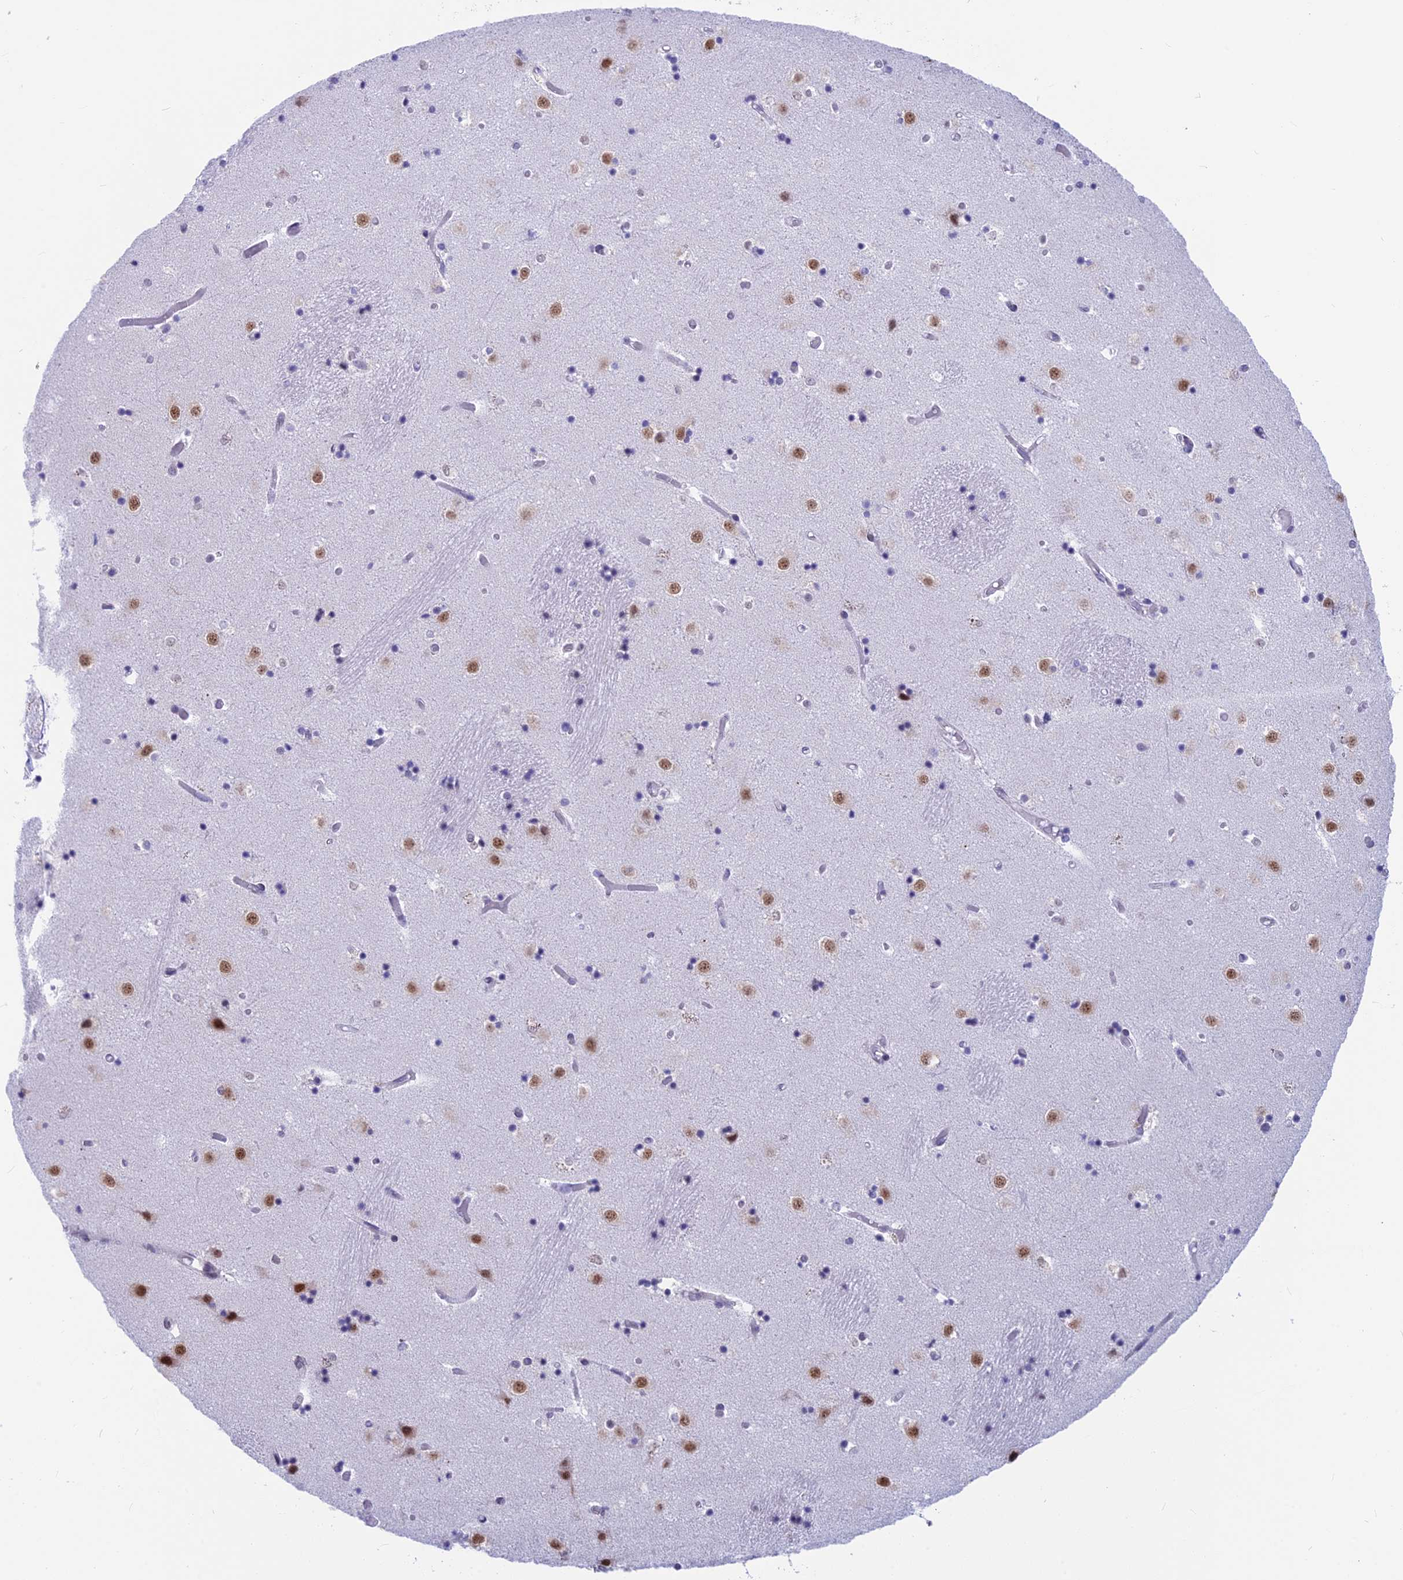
{"staining": {"intensity": "negative", "quantity": "none", "location": "none"}, "tissue": "caudate", "cell_type": "Glial cells", "image_type": "normal", "snomed": [{"axis": "morphology", "description": "Normal tissue, NOS"}, {"axis": "topography", "description": "Lateral ventricle wall"}], "caption": "Immunohistochemistry (IHC) image of benign caudate: caudate stained with DAB displays no significant protein positivity in glial cells. The staining is performed using DAB (3,3'-diaminobenzidine) brown chromogen with nuclei counter-stained in using hematoxylin.", "gene": "SRSF5", "patient": {"sex": "female", "age": 52}}